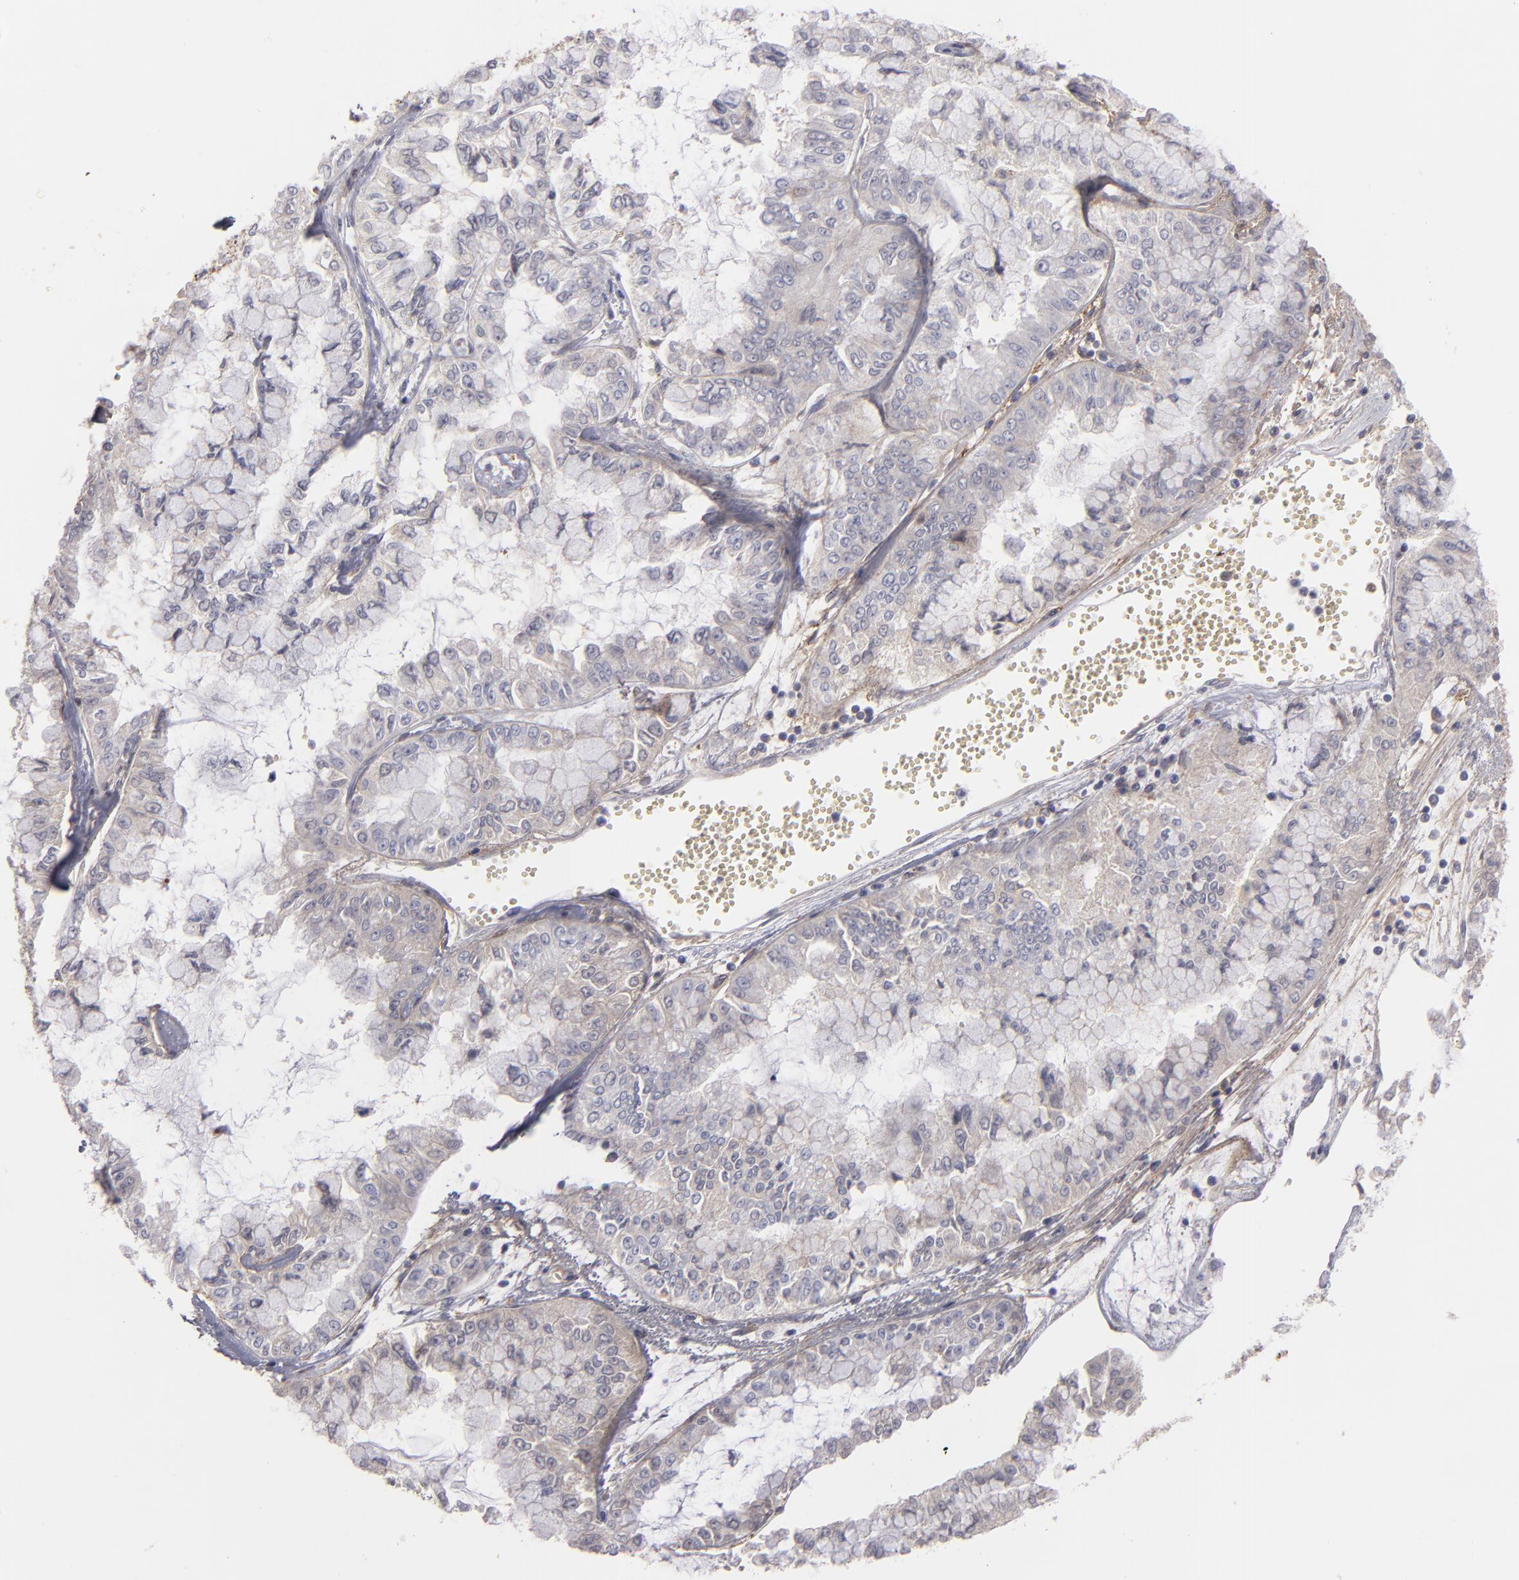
{"staining": {"intensity": "negative", "quantity": "none", "location": "none"}, "tissue": "liver cancer", "cell_type": "Tumor cells", "image_type": "cancer", "snomed": [{"axis": "morphology", "description": "Cholangiocarcinoma"}, {"axis": "topography", "description": "Liver"}], "caption": "Protein analysis of liver cholangiocarcinoma displays no significant staining in tumor cells.", "gene": "FBLN1", "patient": {"sex": "female", "age": 79}}